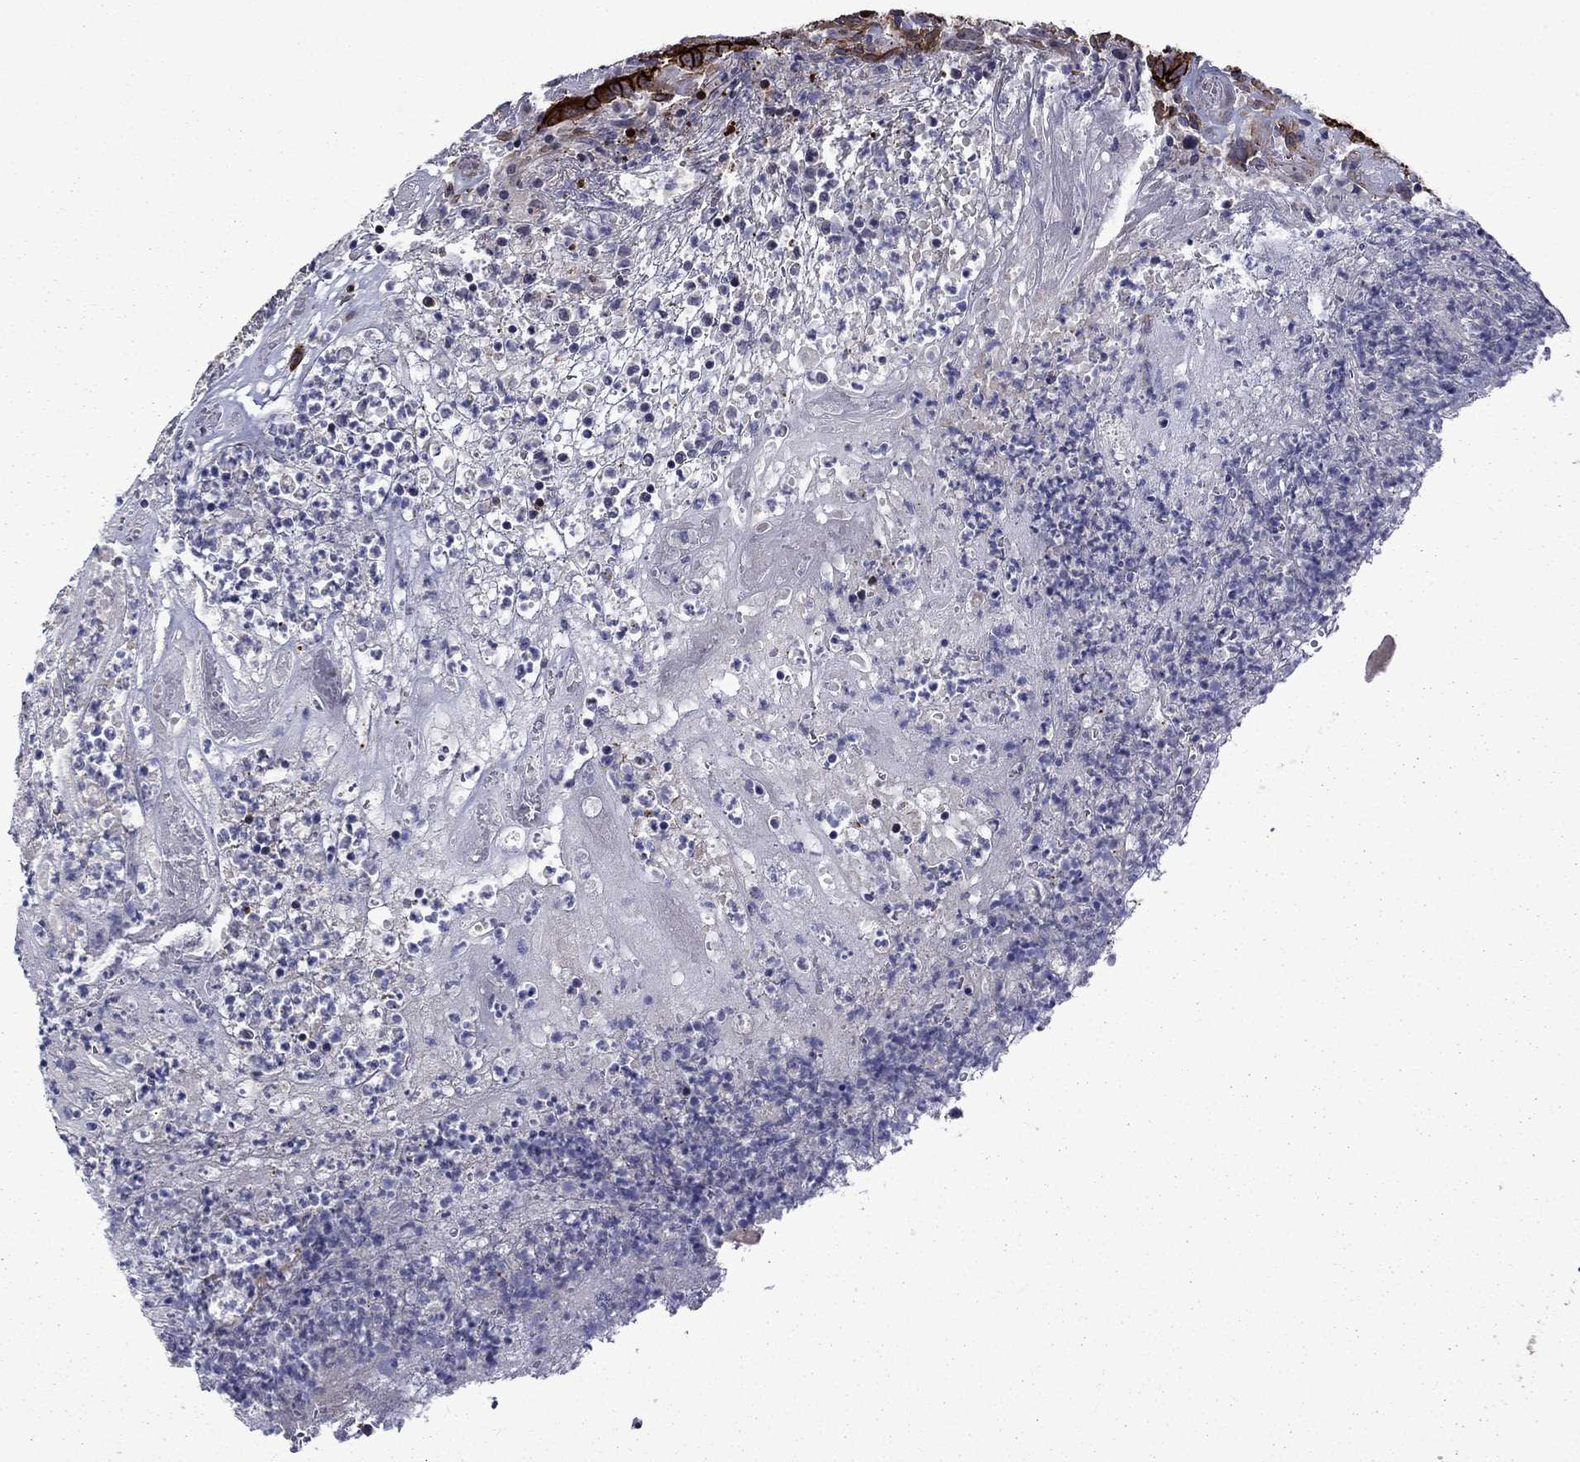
{"staining": {"intensity": "strong", "quantity": ">75%", "location": "cytoplasmic/membranous"}, "tissue": "colorectal cancer", "cell_type": "Tumor cells", "image_type": "cancer", "snomed": [{"axis": "morphology", "description": "Adenocarcinoma, NOS"}, {"axis": "topography", "description": "Colon"}], "caption": "DAB (3,3'-diaminobenzidine) immunohistochemical staining of human colorectal cancer reveals strong cytoplasmic/membranous protein staining in approximately >75% of tumor cells.", "gene": "LMO7", "patient": {"sex": "female", "age": 75}}